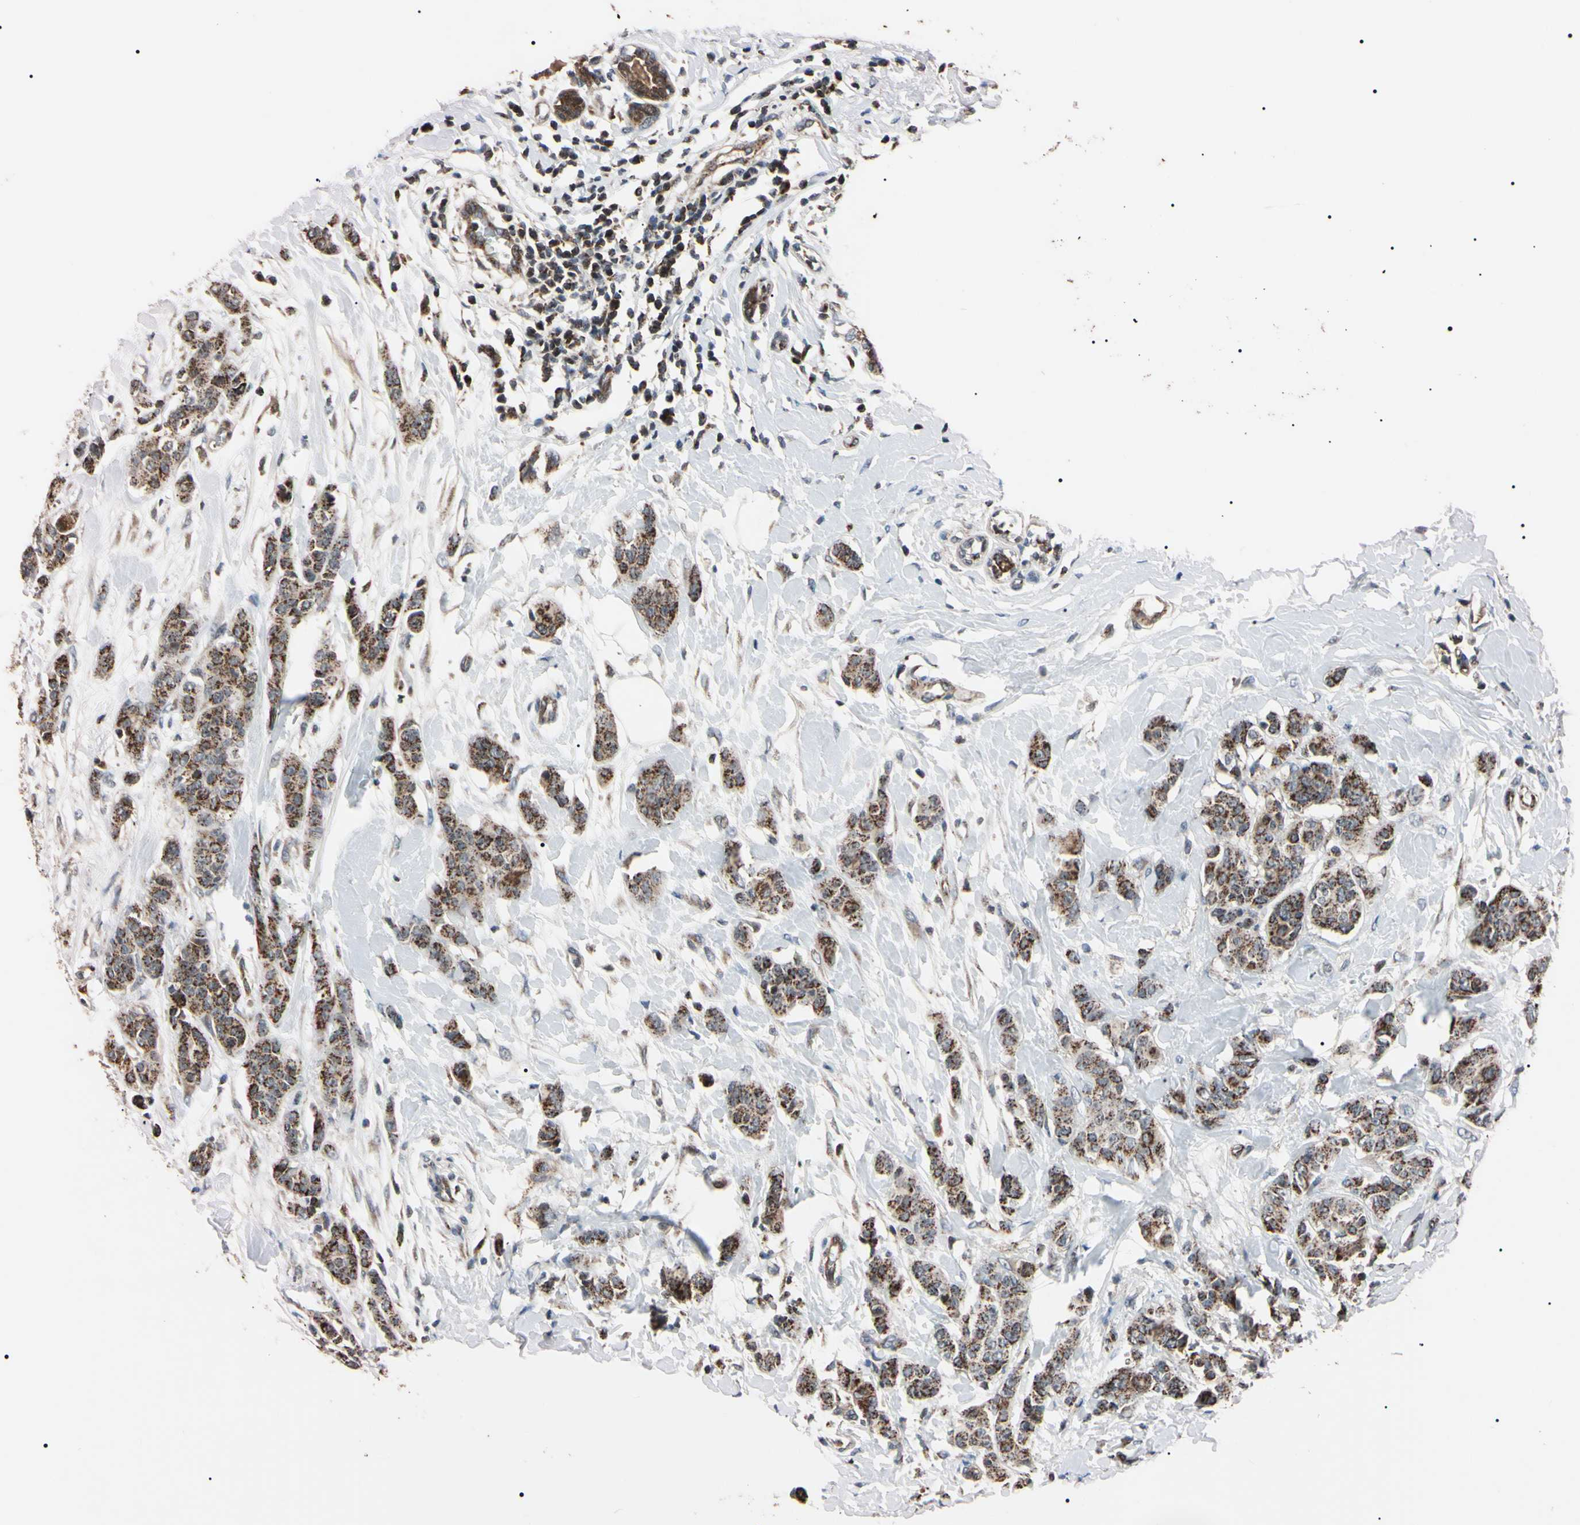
{"staining": {"intensity": "moderate", "quantity": ">75%", "location": "cytoplasmic/membranous"}, "tissue": "breast cancer", "cell_type": "Tumor cells", "image_type": "cancer", "snomed": [{"axis": "morphology", "description": "Normal tissue, NOS"}, {"axis": "morphology", "description": "Duct carcinoma"}, {"axis": "topography", "description": "Breast"}], "caption": "Protein expression by immunohistochemistry (IHC) displays moderate cytoplasmic/membranous positivity in about >75% of tumor cells in breast cancer.", "gene": "TNFRSF1A", "patient": {"sex": "female", "age": 40}}